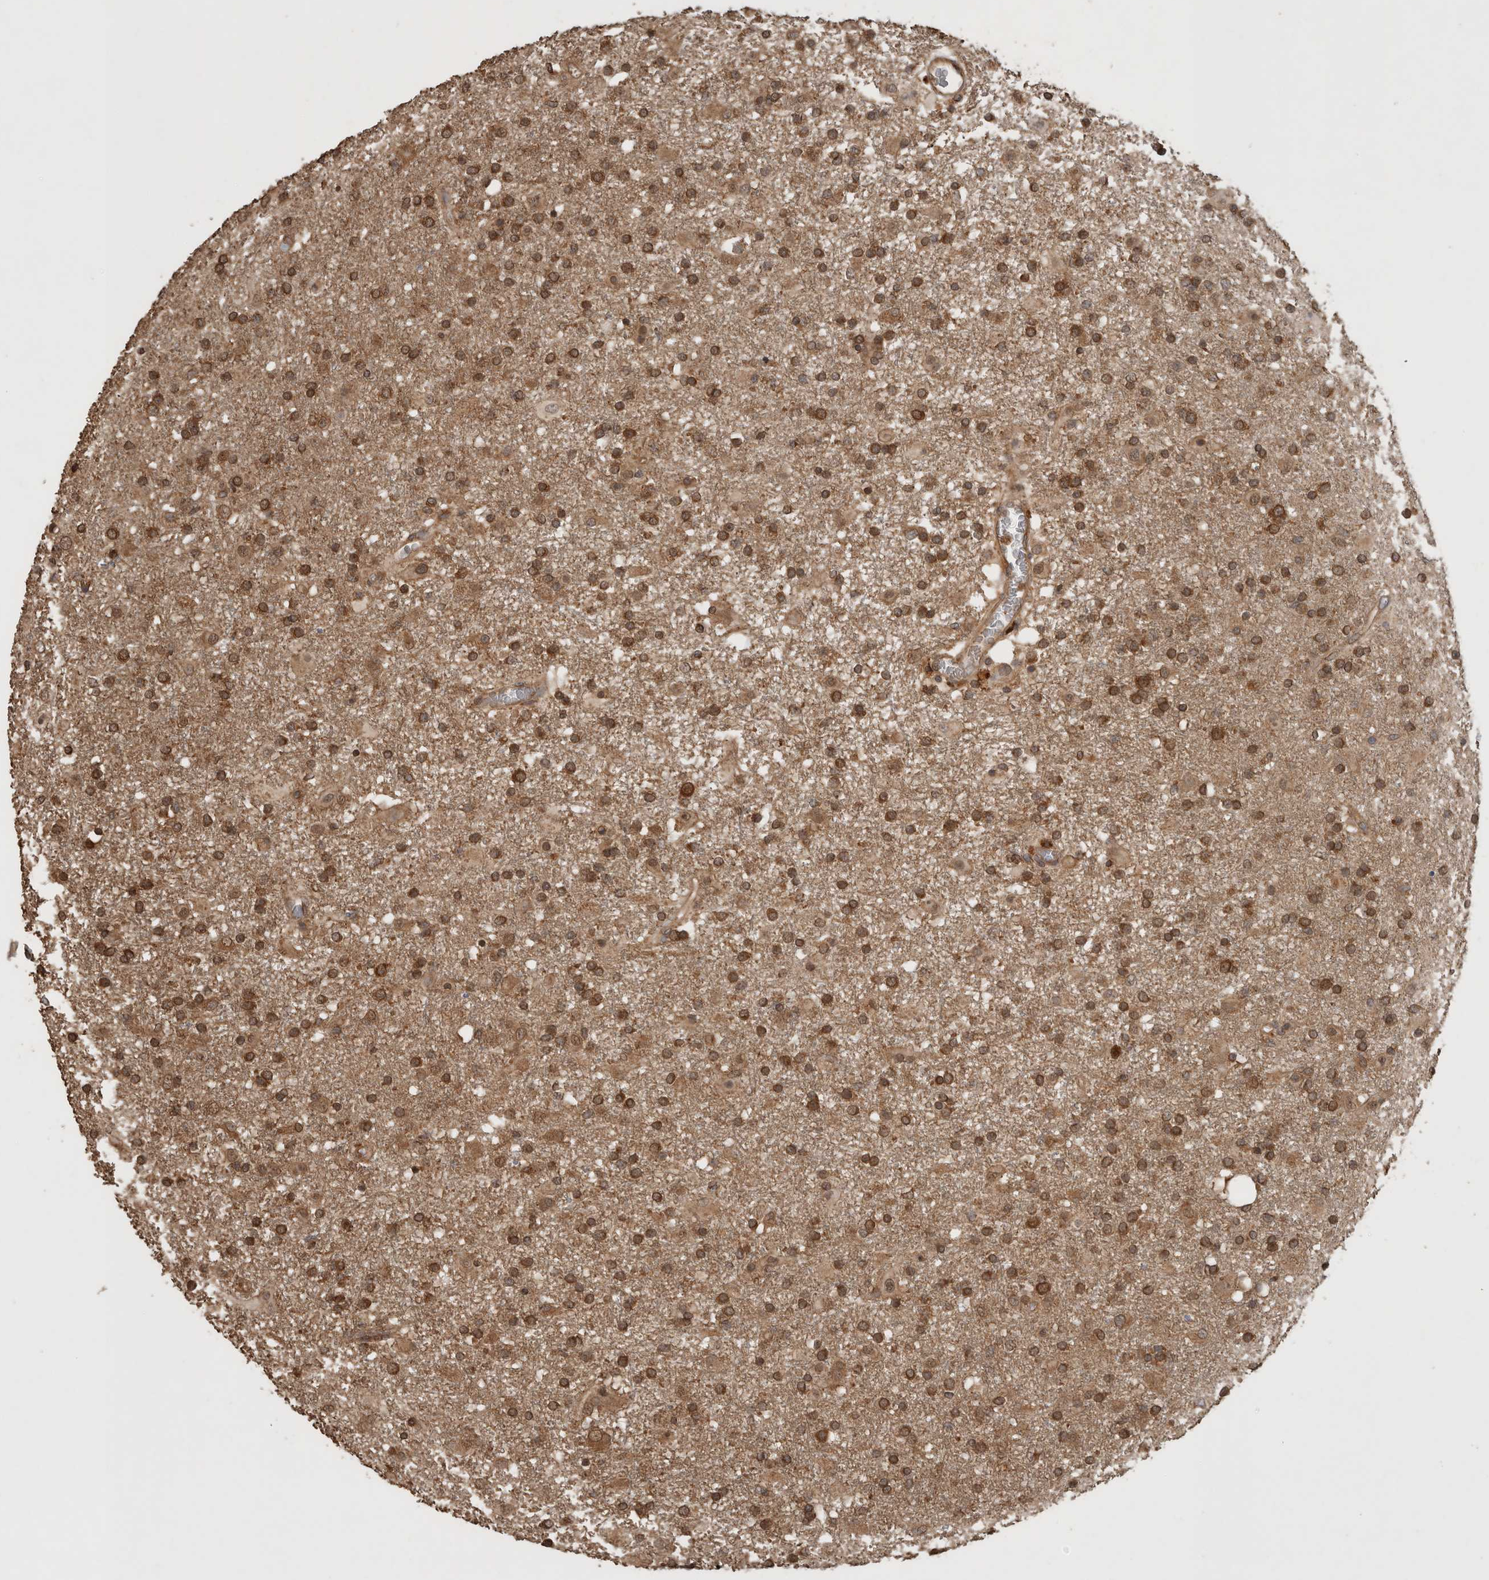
{"staining": {"intensity": "moderate", "quantity": ">75%", "location": "cytoplasmic/membranous,nuclear"}, "tissue": "glioma", "cell_type": "Tumor cells", "image_type": "cancer", "snomed": [{"axis": "morphology", "description": "Glioma, malignant, Low grade"}, {"axis": "topography", "description": "Brain"}], "caption": "IHC micrograph of human glioma stained for a protein (brown), which reveals medium levels of moderate cytoplasmic/membranous and nuclear staining in approximately >75% of tumor cells.", "gene": "OTUD7B", "patient": {"sex": "male", "age": 65}}